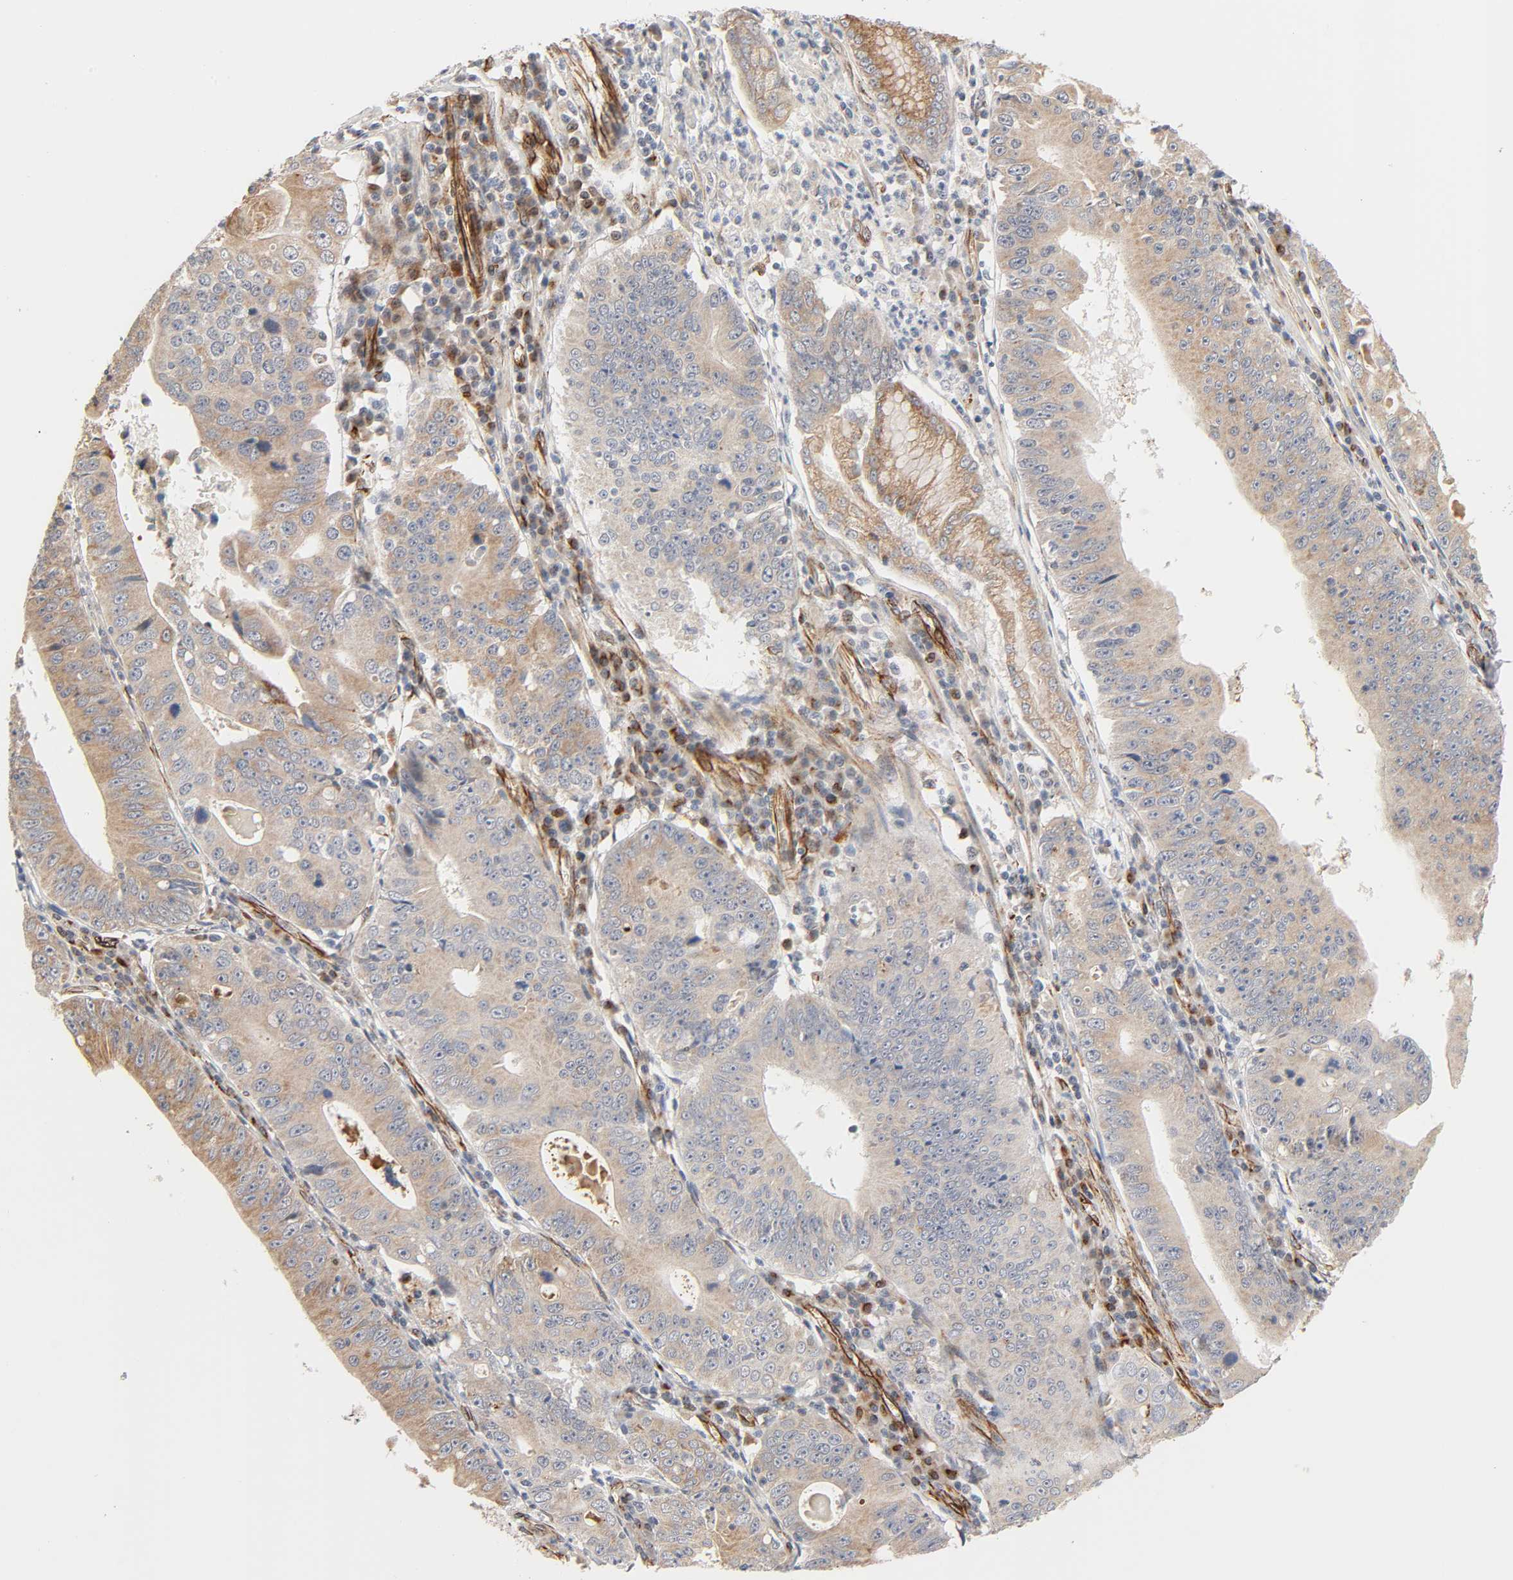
{"staining": {"intensity": "moderate", "quantity": ">75%", "location": "cytoplasmic/membranous"}, "tissue": "stomach cancer", "cell_type": "Tumor cells", "image_type": "cancer", "snomed": [{"axis": "morphology", "description": "Adenocarcinoma, NOS"}, {"axis": "topography", "description": "Stomach"}], "caption": "Immunohistochemical staining of human stomach cancer (adenocarcinoma) exhibits moderate cytoplasmic/membranous protein expression in about >75% of tumor cells.", "gene": "REEP6", "patient": {"sex": "male", "age": 59}}